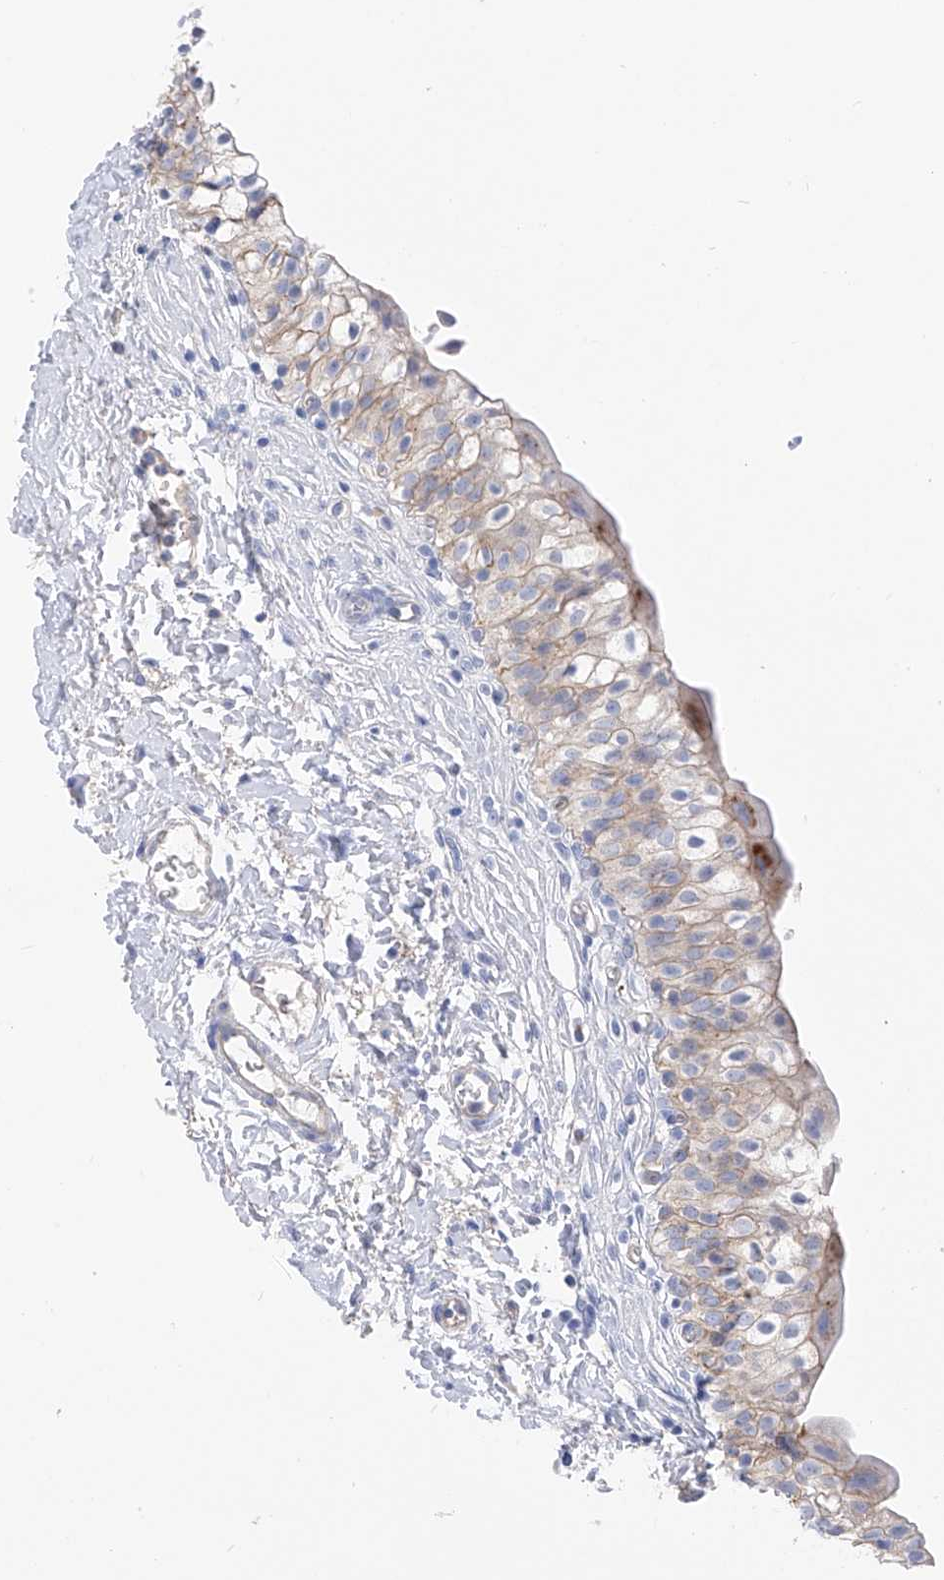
{"staining": {"intensity": "moderate", "quantity": "25%-75%", "location": "cytoplasmic/membranous"}, "tissue": "urinary bladder", "cell_type": "Urothelial cells", "image_type": "normal", "snomed": [{"axis": "morphology", "description": "Normal tissue, NOS"}, {"axis": "topography", "description": "Urinary bladder"}], "caption": "A brown stain highlights moderate cytoplasmic/membranous positivity of a protein in urothelial cells of unremarkable human urinary bladder. (DAB = brown stain, brightfield microscopy at high magnification).", "gene": "ITGA9", "patient": {"sex": "male", "age": 55}}